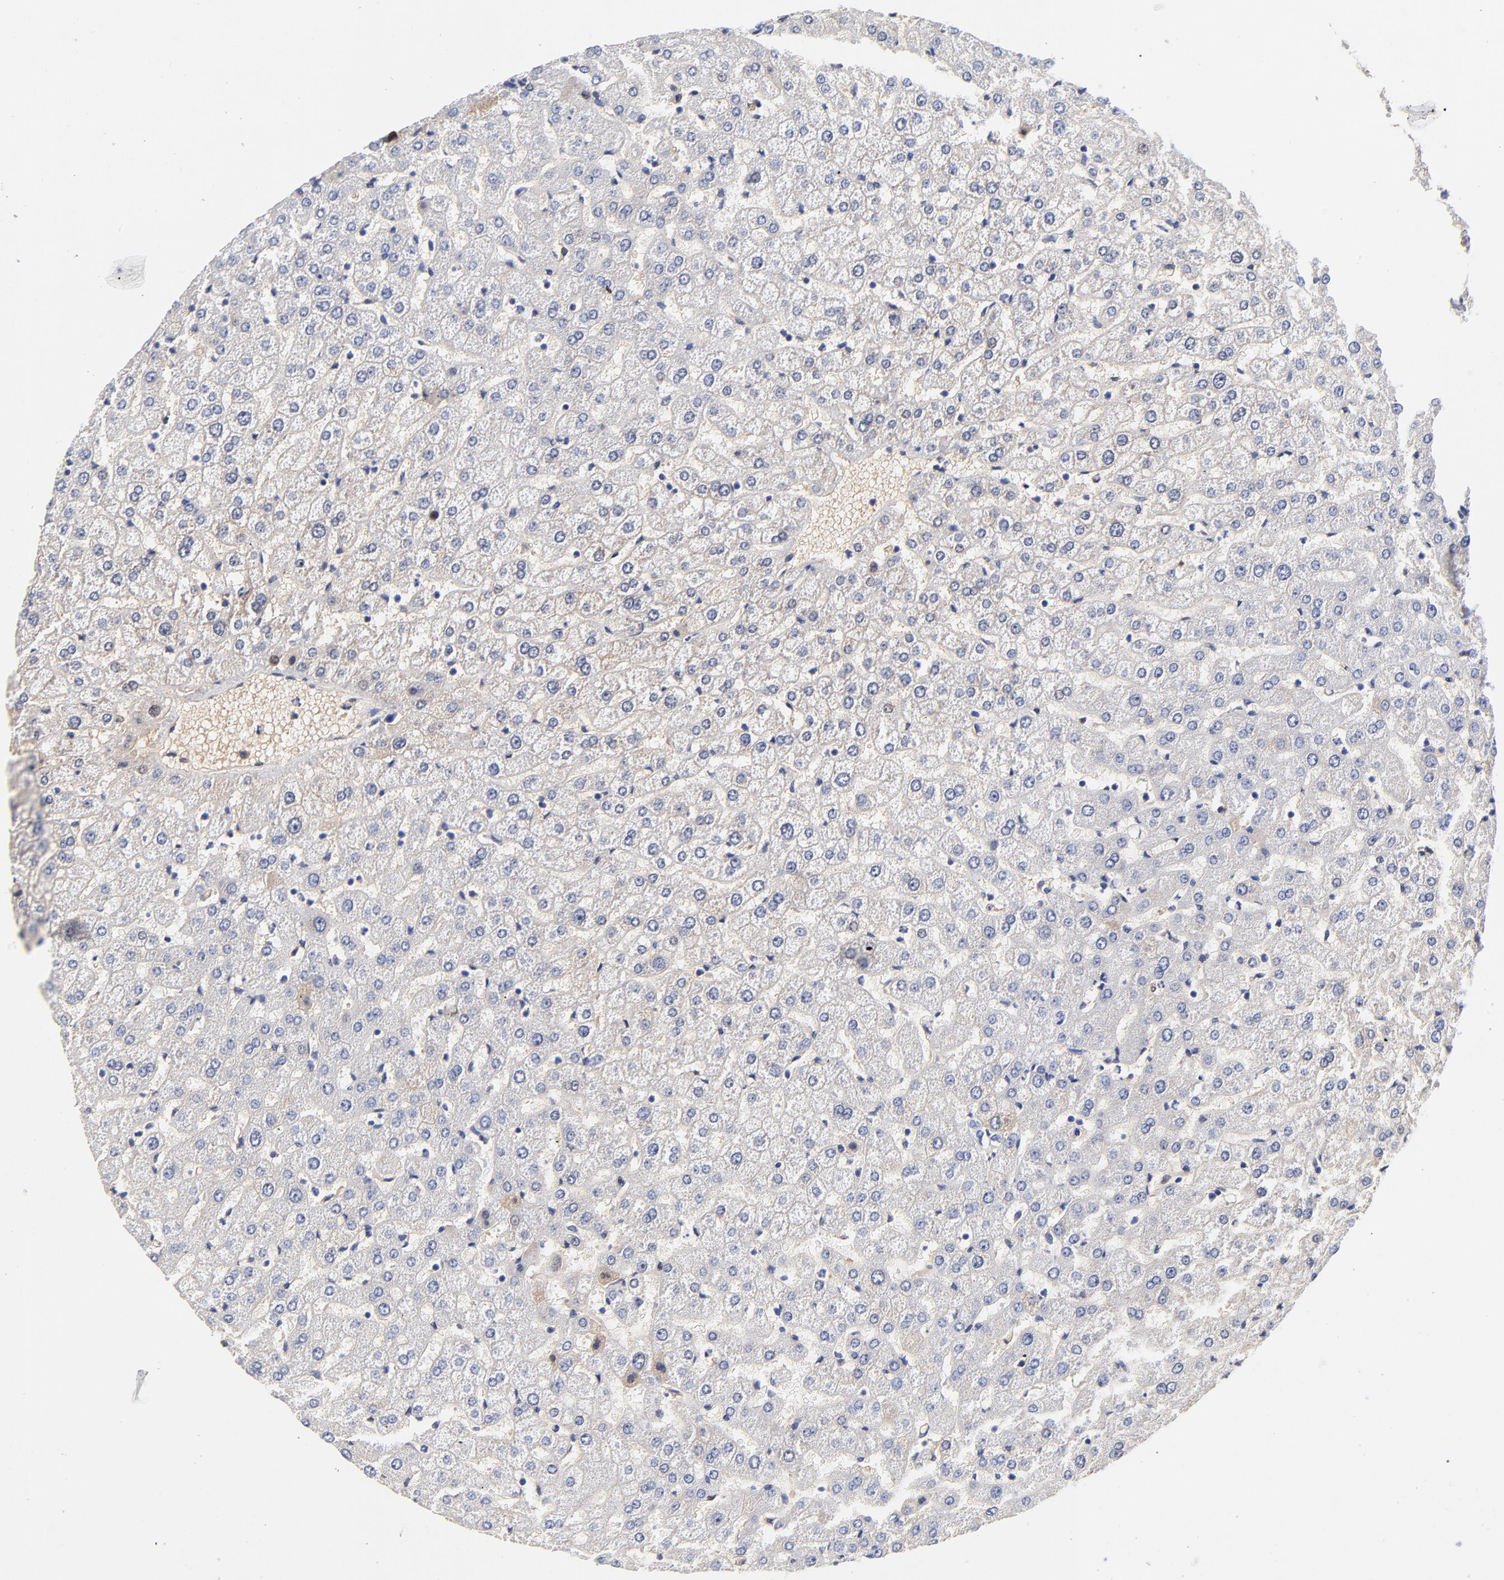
{"staining": {"intensity": "negative", "quantity": "none", "location": "none"}, "tissue": "liver", "cell_type": "Cholangiocytes", "image_type": "normal", "snomed": [{"axis": "morphology", "description": "Normal tissue, NOS"}, {"axis": "morphology", "description": "Fibrosis, NOS"}, {"axis": "topography", "description": "Liver"}], "caption": "A photomicrograph of liver stained for a protein reveals no brown staining in cholangiocytes. (DAB (3,3'-diaminobenzidine) immunohistochemistry (IHC) with hematoxylin counter stain).", "gene": "IGLV3", "patient": {"sex": "female", "age": 29}}